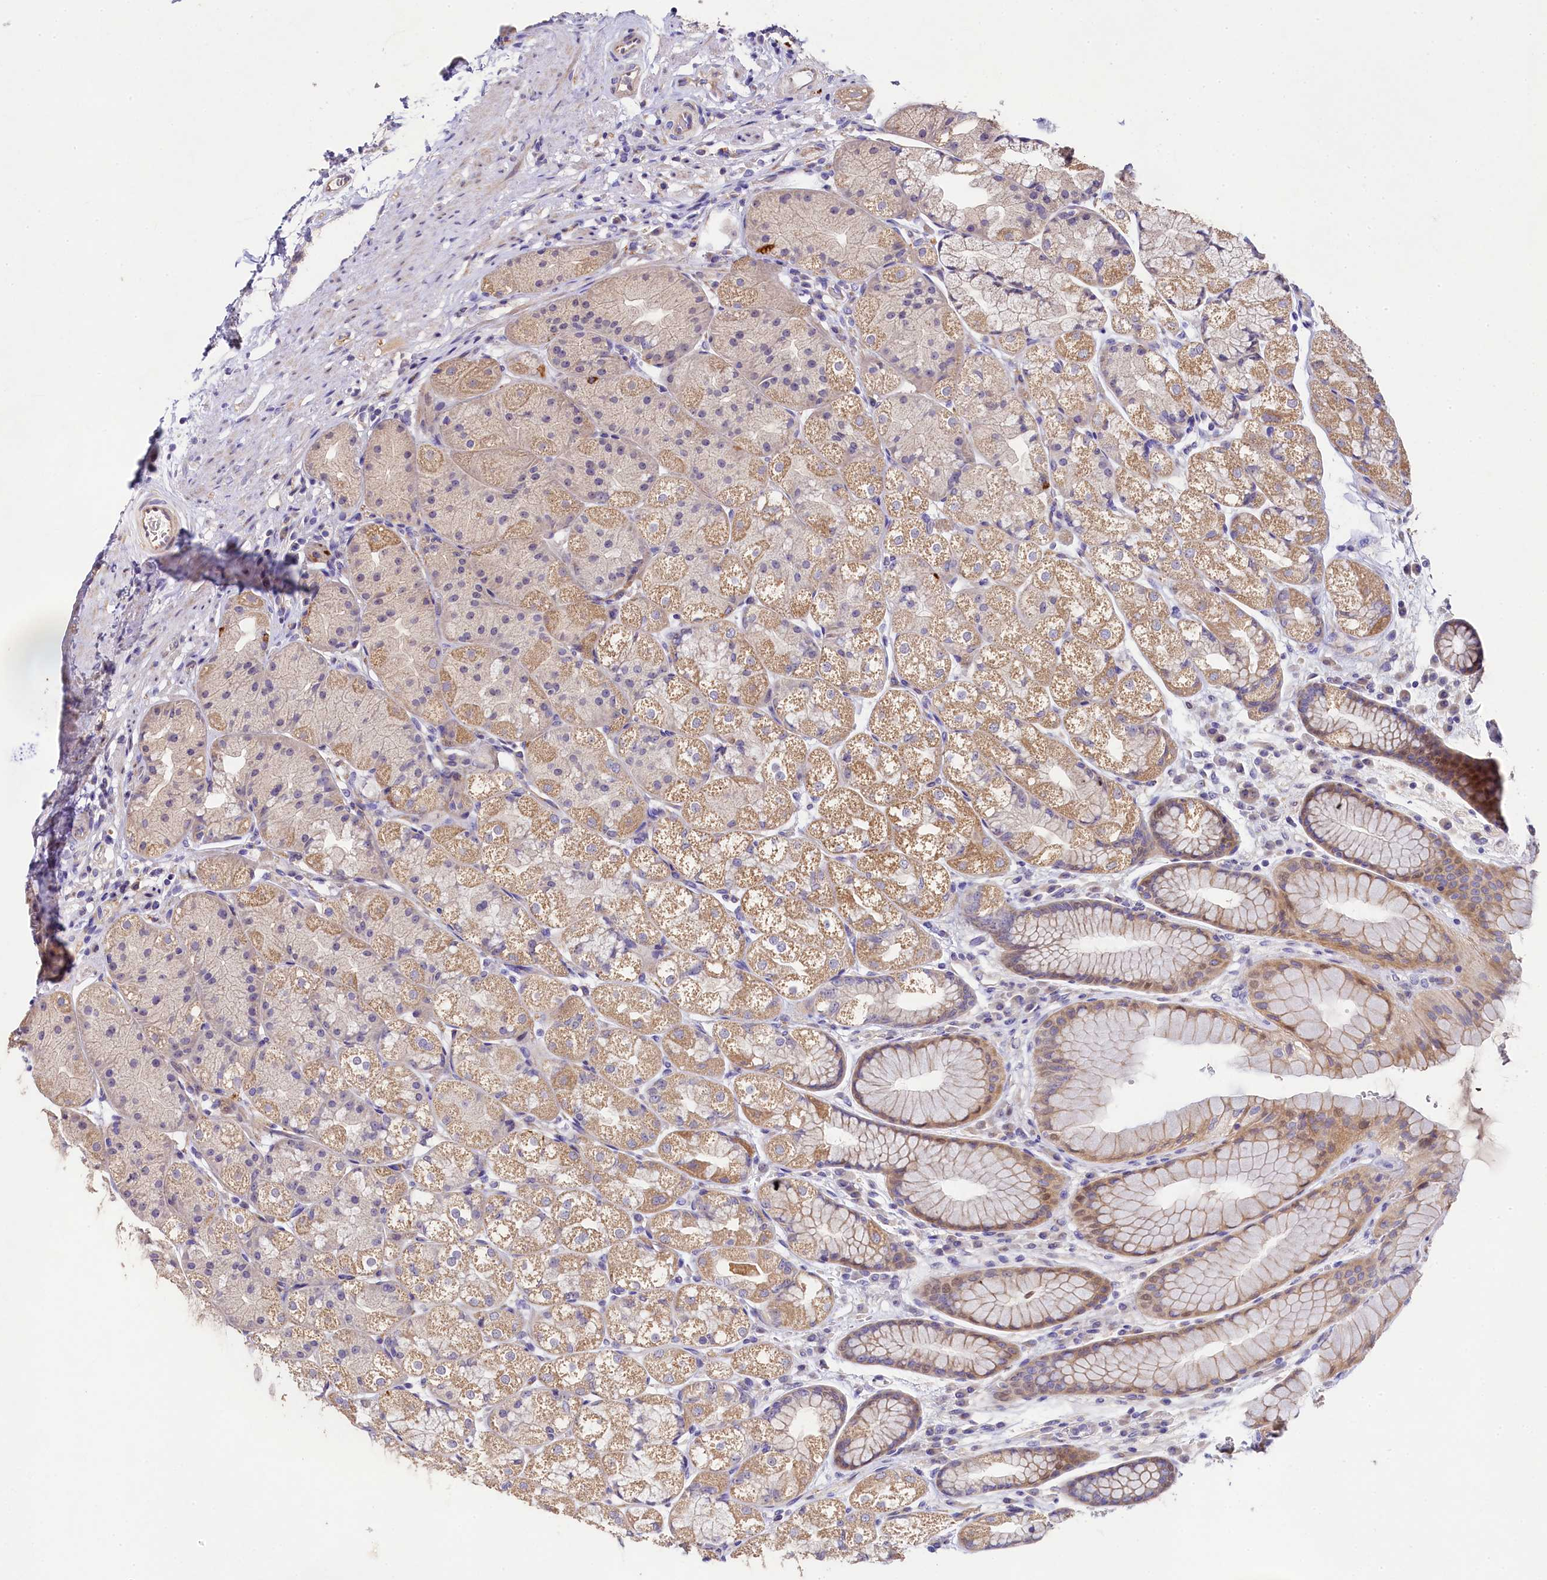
{"staining": {"intensity": "moderate", "quantity": "25%-75%", "location": "cytoplasmic/membranous"}, "tissue": "stomach", "cell_type": "Glandular cells", "image_type": "normal", "snomed": [{"axis": "morphology", "description": "Normal tissue, NOS"}, {"axis": "topography", "description": "Stomach"}], "caption": "An IHC photomicrograph of normal tissue is shown. Protein staining in brown highlights moderate cytoplasmic/membranous positivity in stomach within glandular cells.", "gene": "FXYD6", "patient": {"sex": "male", "age": 57}}